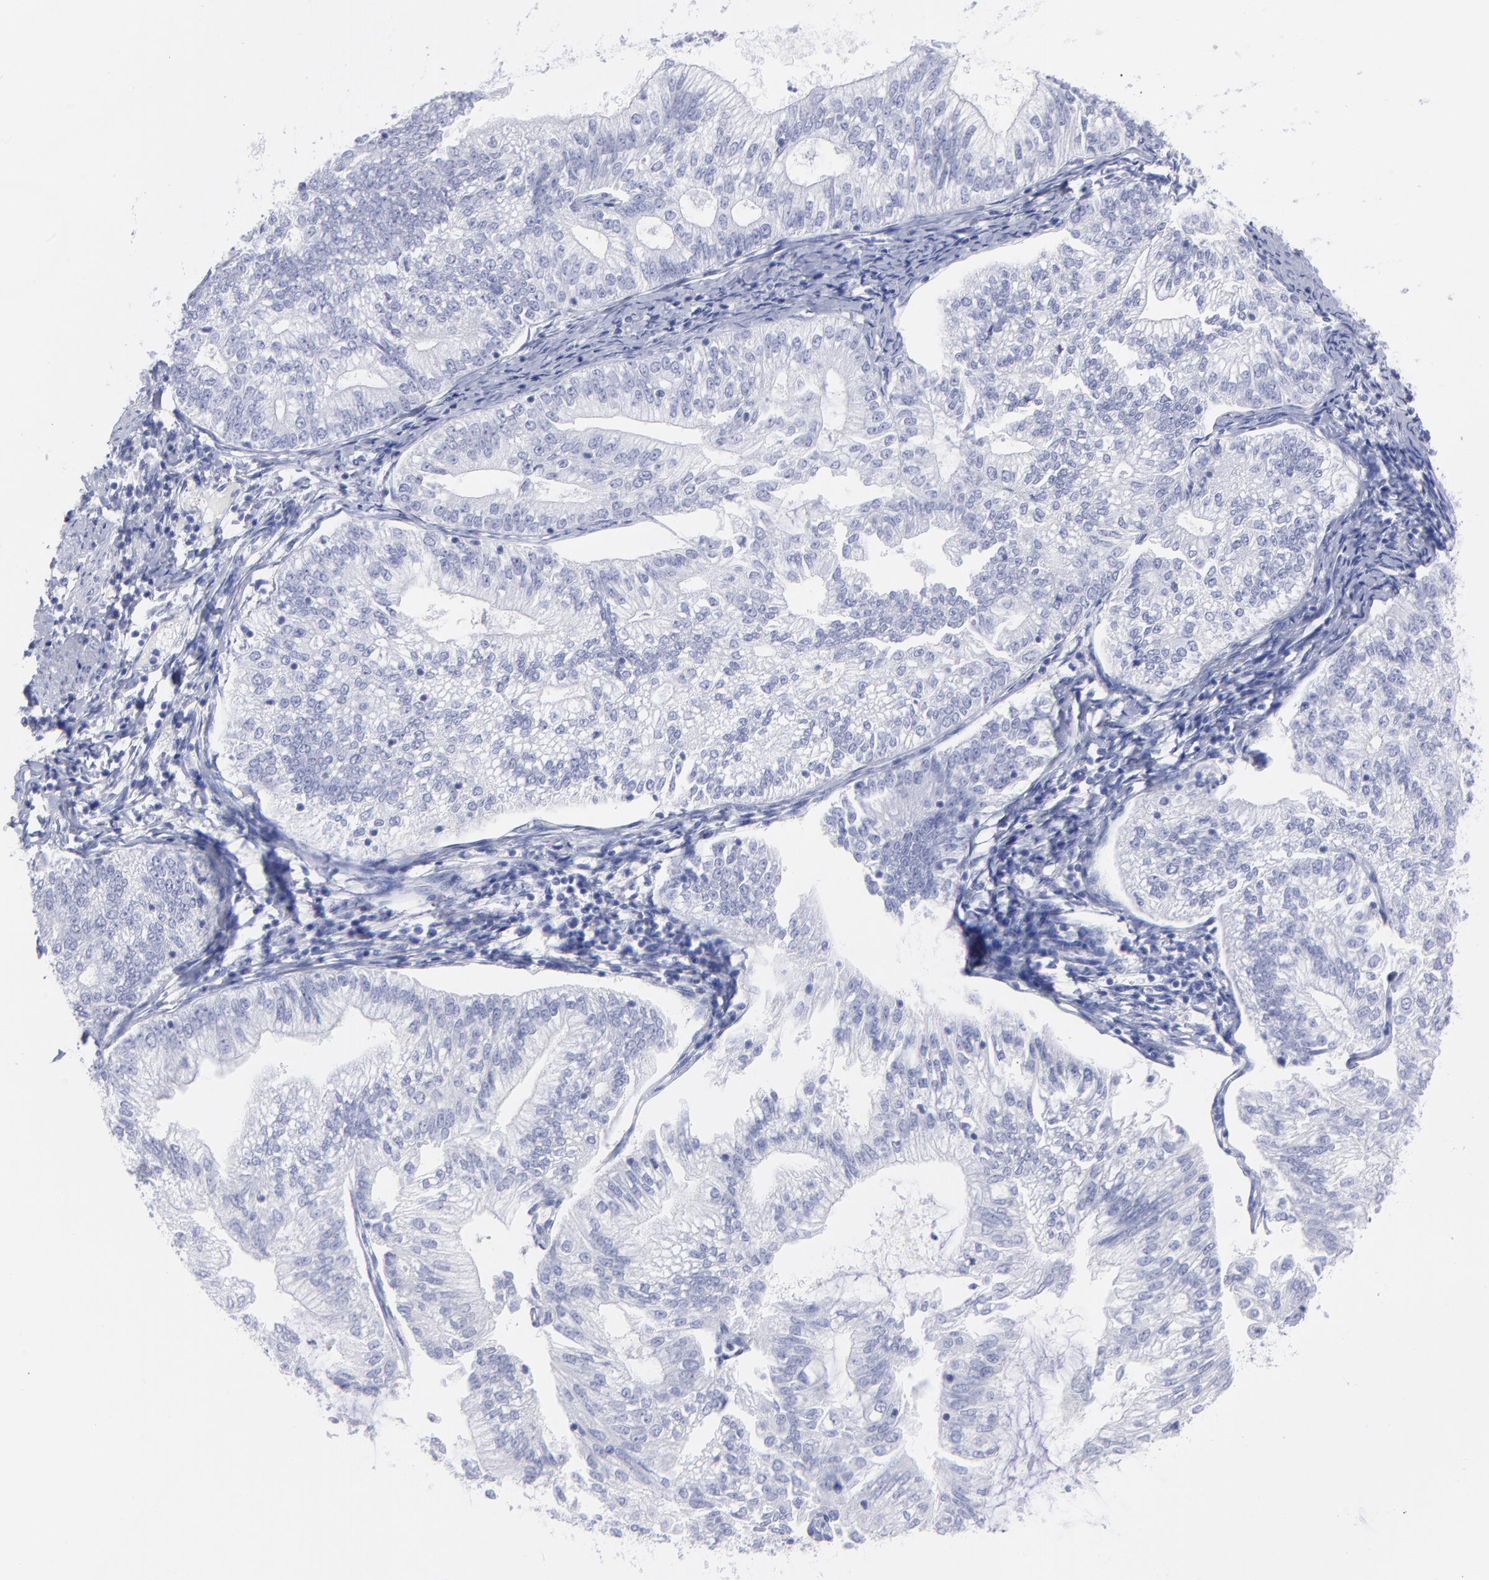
{"staining": {"intensity": "negative", "quantity": "none", "location": "none"}, "tissue": "endometrial cancer", "cell_type": "Tumor cells", "image_type": "cancer", "snomed": [{"axis": "morphology", "description": "Adenocarcinoma, NOS"}, {"axis": "topography", "description": "Endometrium"}], "caption": "There is no significant positivity in tumor cells of adenocarcinoma (endometrial). Nuclei are stained in blue.", "gene": "F13B", "patient": {"sex": "female", "age": 69}}